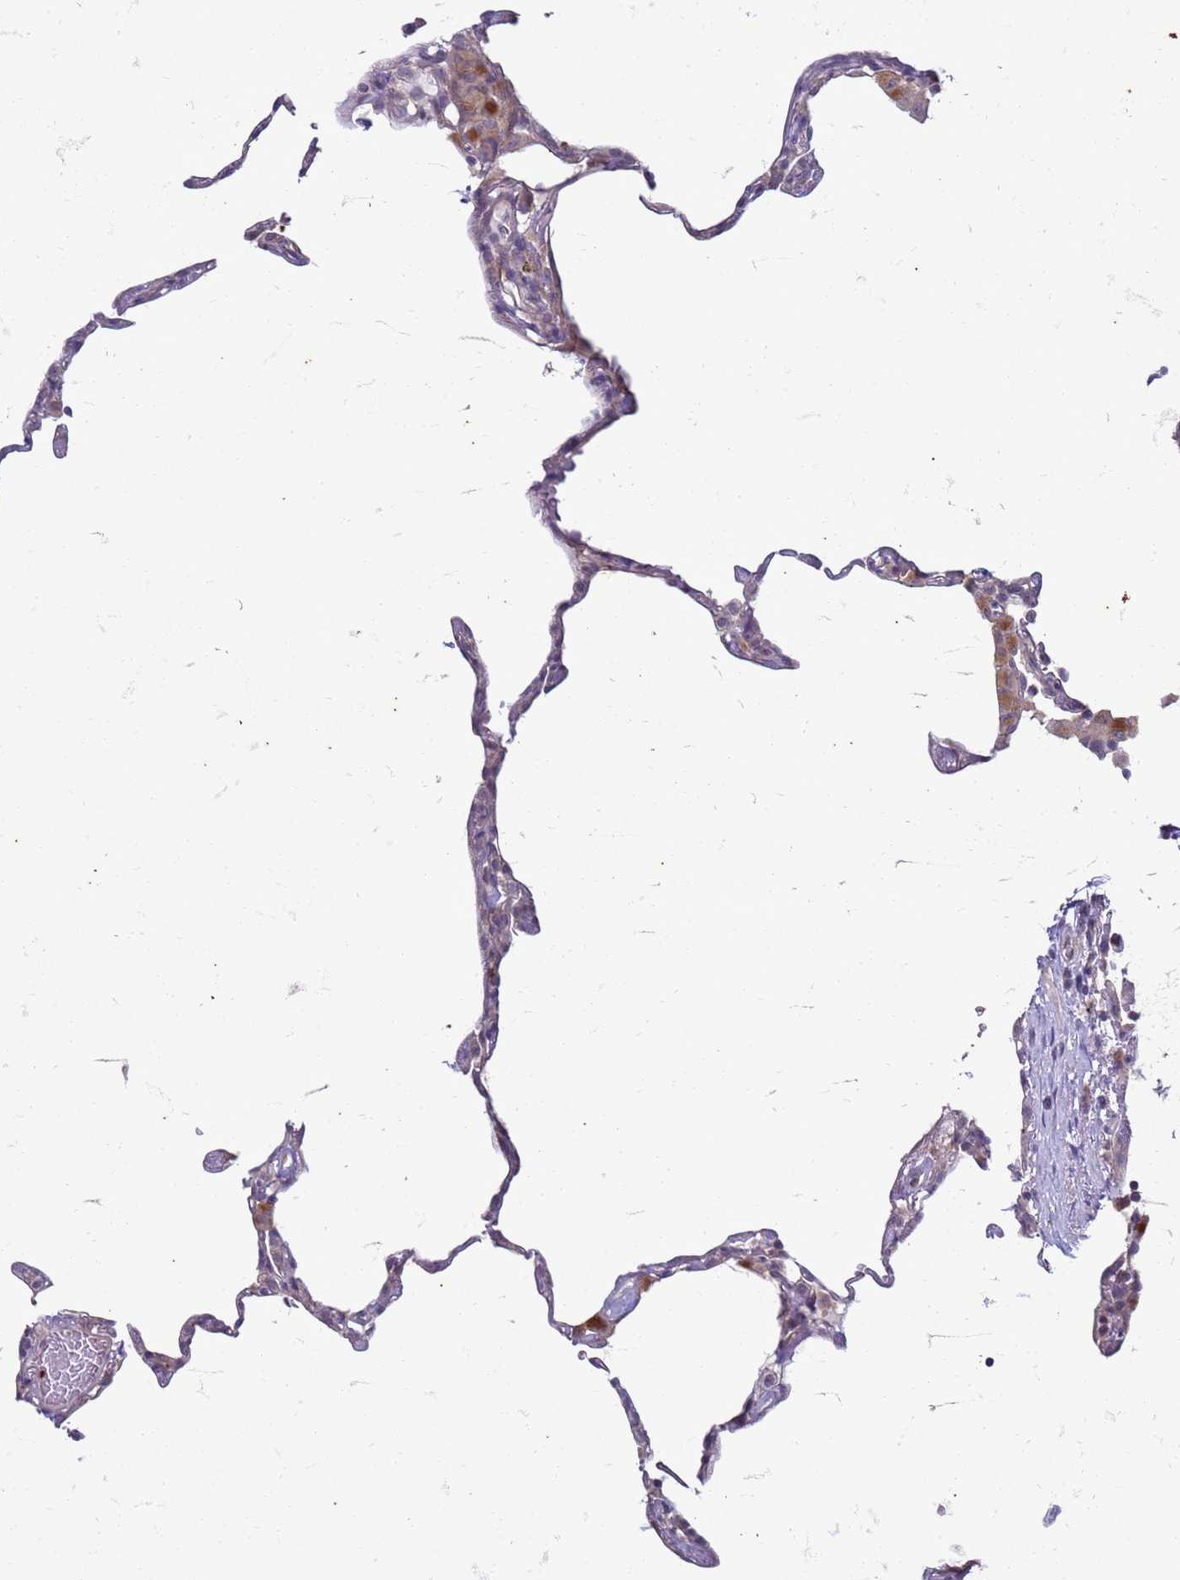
{"staining": {"intensity": "negative", "quantity": "none", "location": "none"}, "tissue": "lung", "cell_type": "Alveolar cells", "image_type": "normal", "snomed": [{"axis": "morphology", "description": "Normal tissue, NOS"}, {"axis": "topography", "description": "Lung"}], "caption": "Immunohistochemical staining of benign human lung shows no significant positivity in alveolar cells.", "gene": "SLC15A3", "patient": {"sex": "female", "age": 57}}